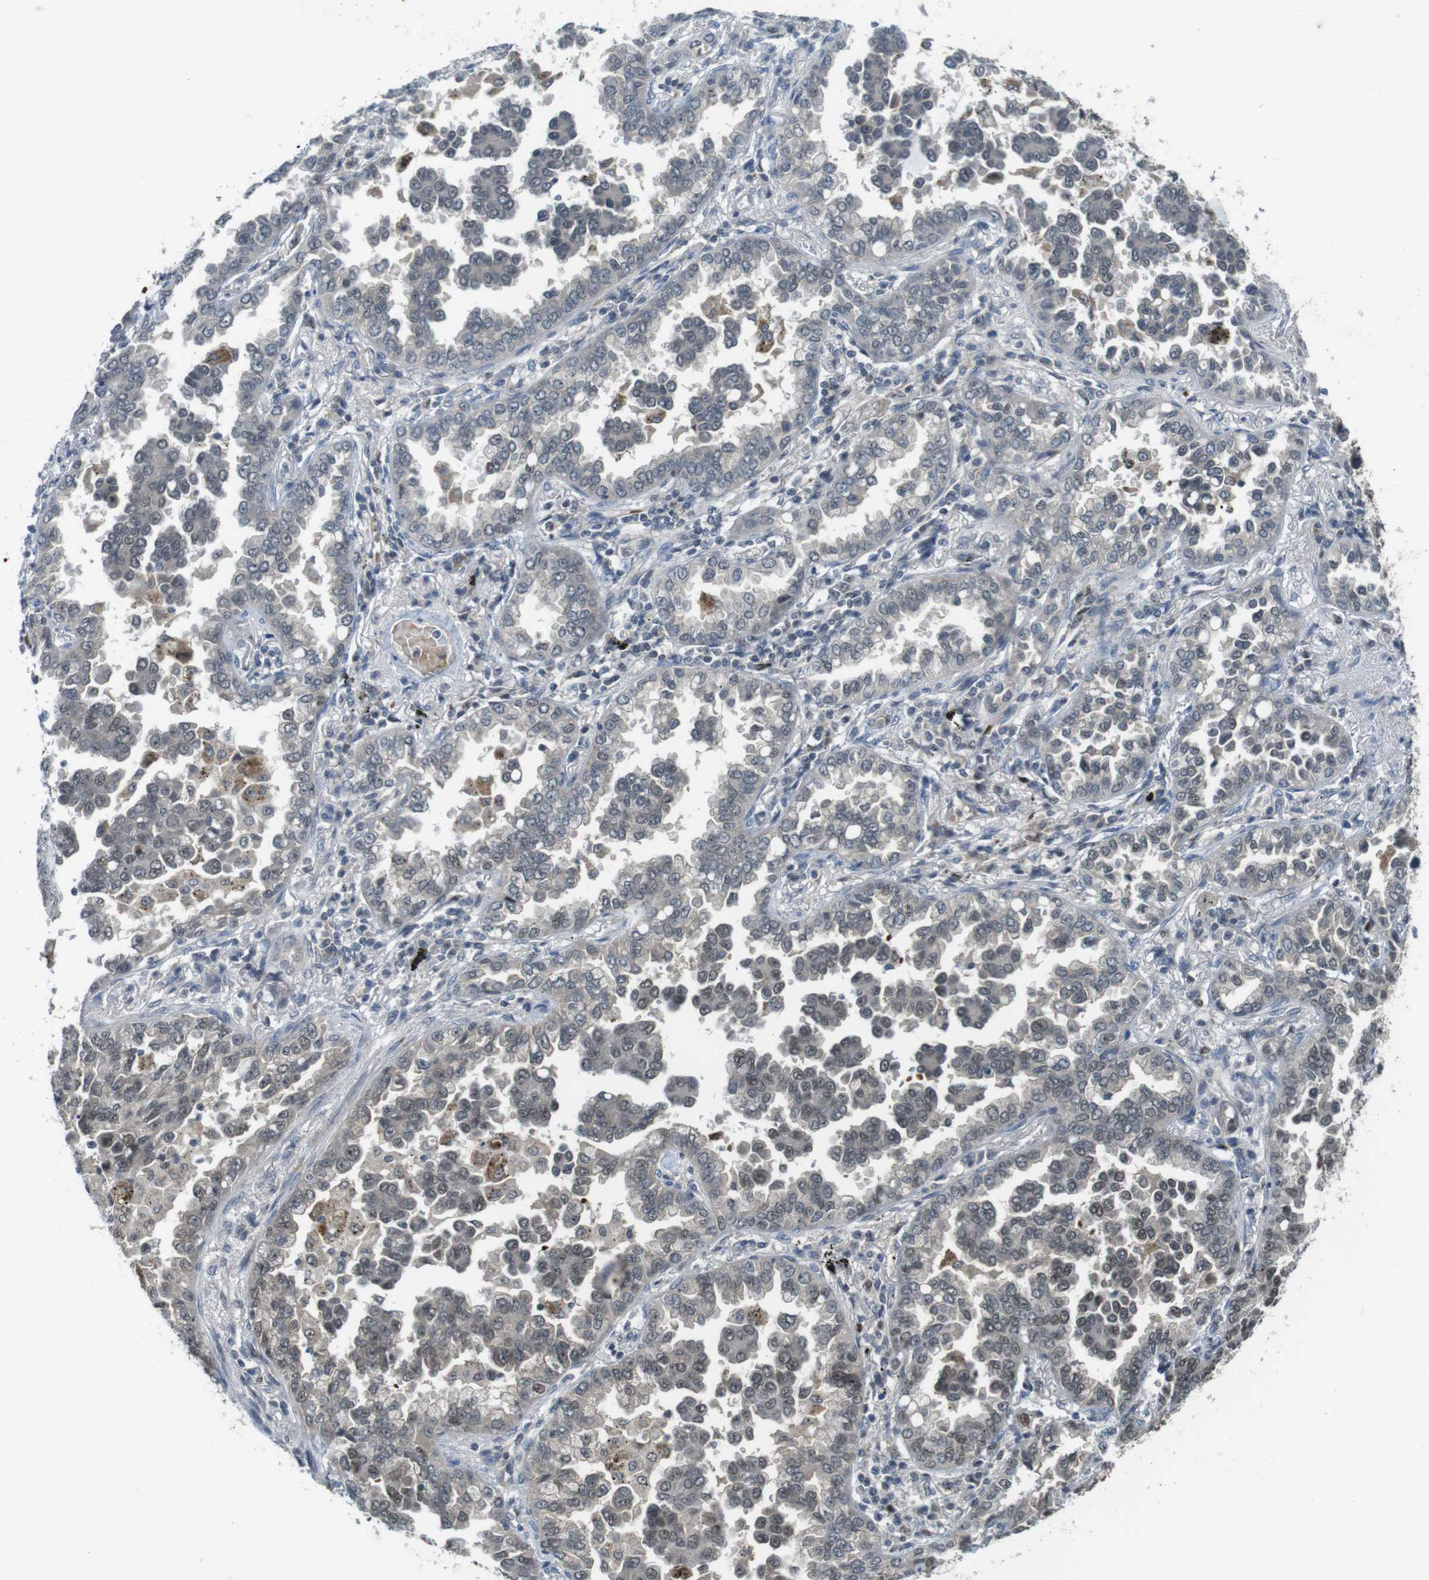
{"staining": {"intensity": "moderate", "quantity": "25%-75%", "location": "cytoplasmic/membranous,nuclear"}, "tissue": "lung cancer", "cell_type": "Tumor cells", "image_type": "cancer", "snomed": [{"axis": "morphology", "description": "Normal tissue, NOS"}, {"axis": "morphology", "description": "Adenocarcinoma, NOS"}, {"axis": "topography", "description": "Lung"}], "caption": "A brown stain labels moderate cytoplasmic/membranous and nuclear positivity of a protein in adenocarcinoma (lung) tumor cells. (DAB = brown stain, brightfield microscopy at high magnification).", "gene": "MAPKAPK5", "patient": {"sex": "male", "age": 59}}